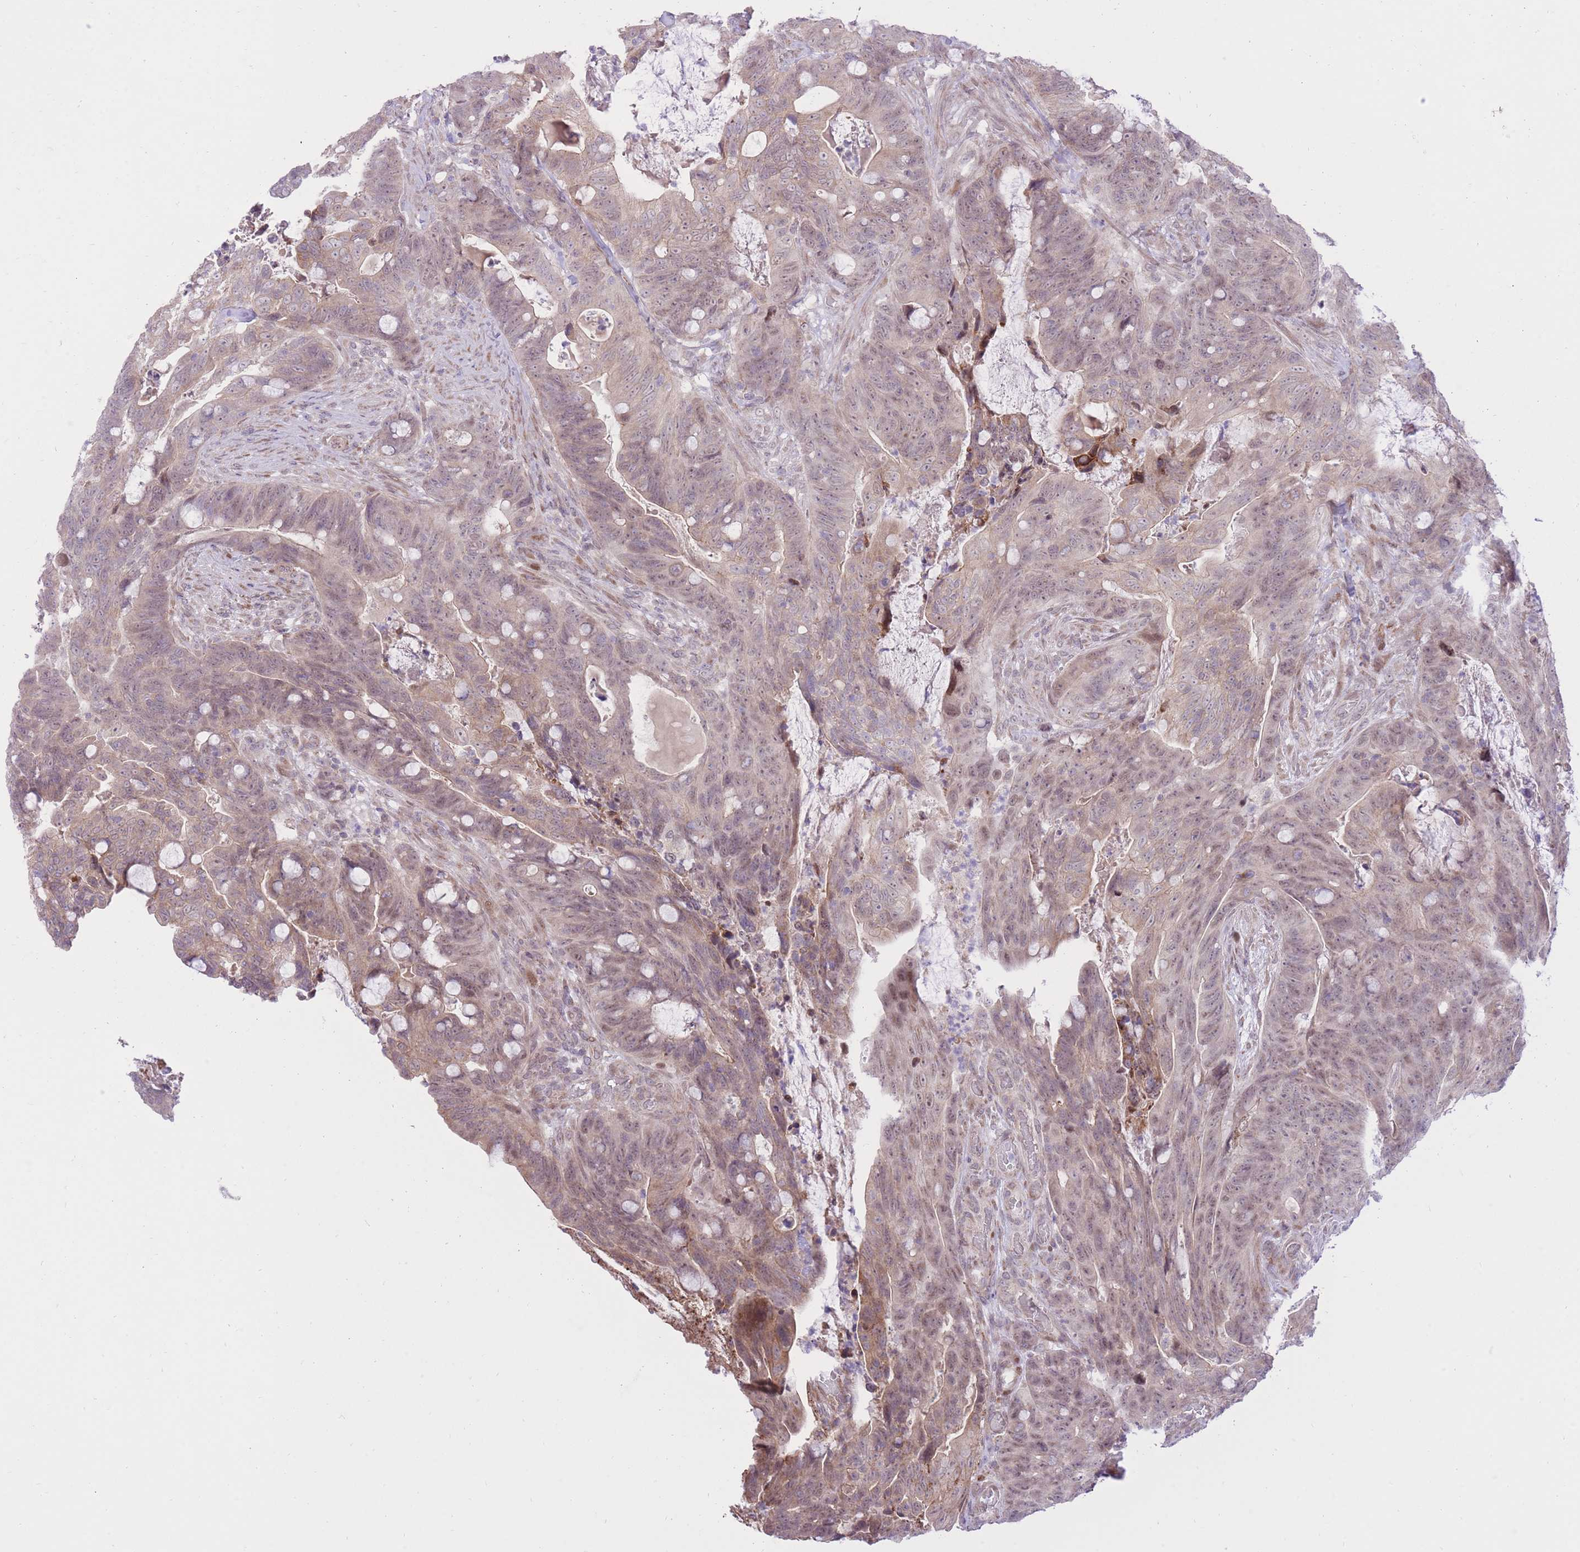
{"staining": {"intensity": "weak", "quantity": "25%-75%", "location": "cytoplasmic/membranous,nuclear"}, "tissue": "colorectal cancer", "cell_type": "Tumor cells", "image_type": "cancer", "snomed": [{"axis": "morphology", "description": "Adenocarcinoma, NOS"}, {"axis": "topography", "description": "Colon"}], "caption": "Colorectal cancer (adenocarcinoma) stained with IHC displays weak cytoplasmic/membranous and nuclear expression in about 25%-75% of tumor cells.", "gene": "SLC4A4", "patient": {"sex": "female", "age": 82}}